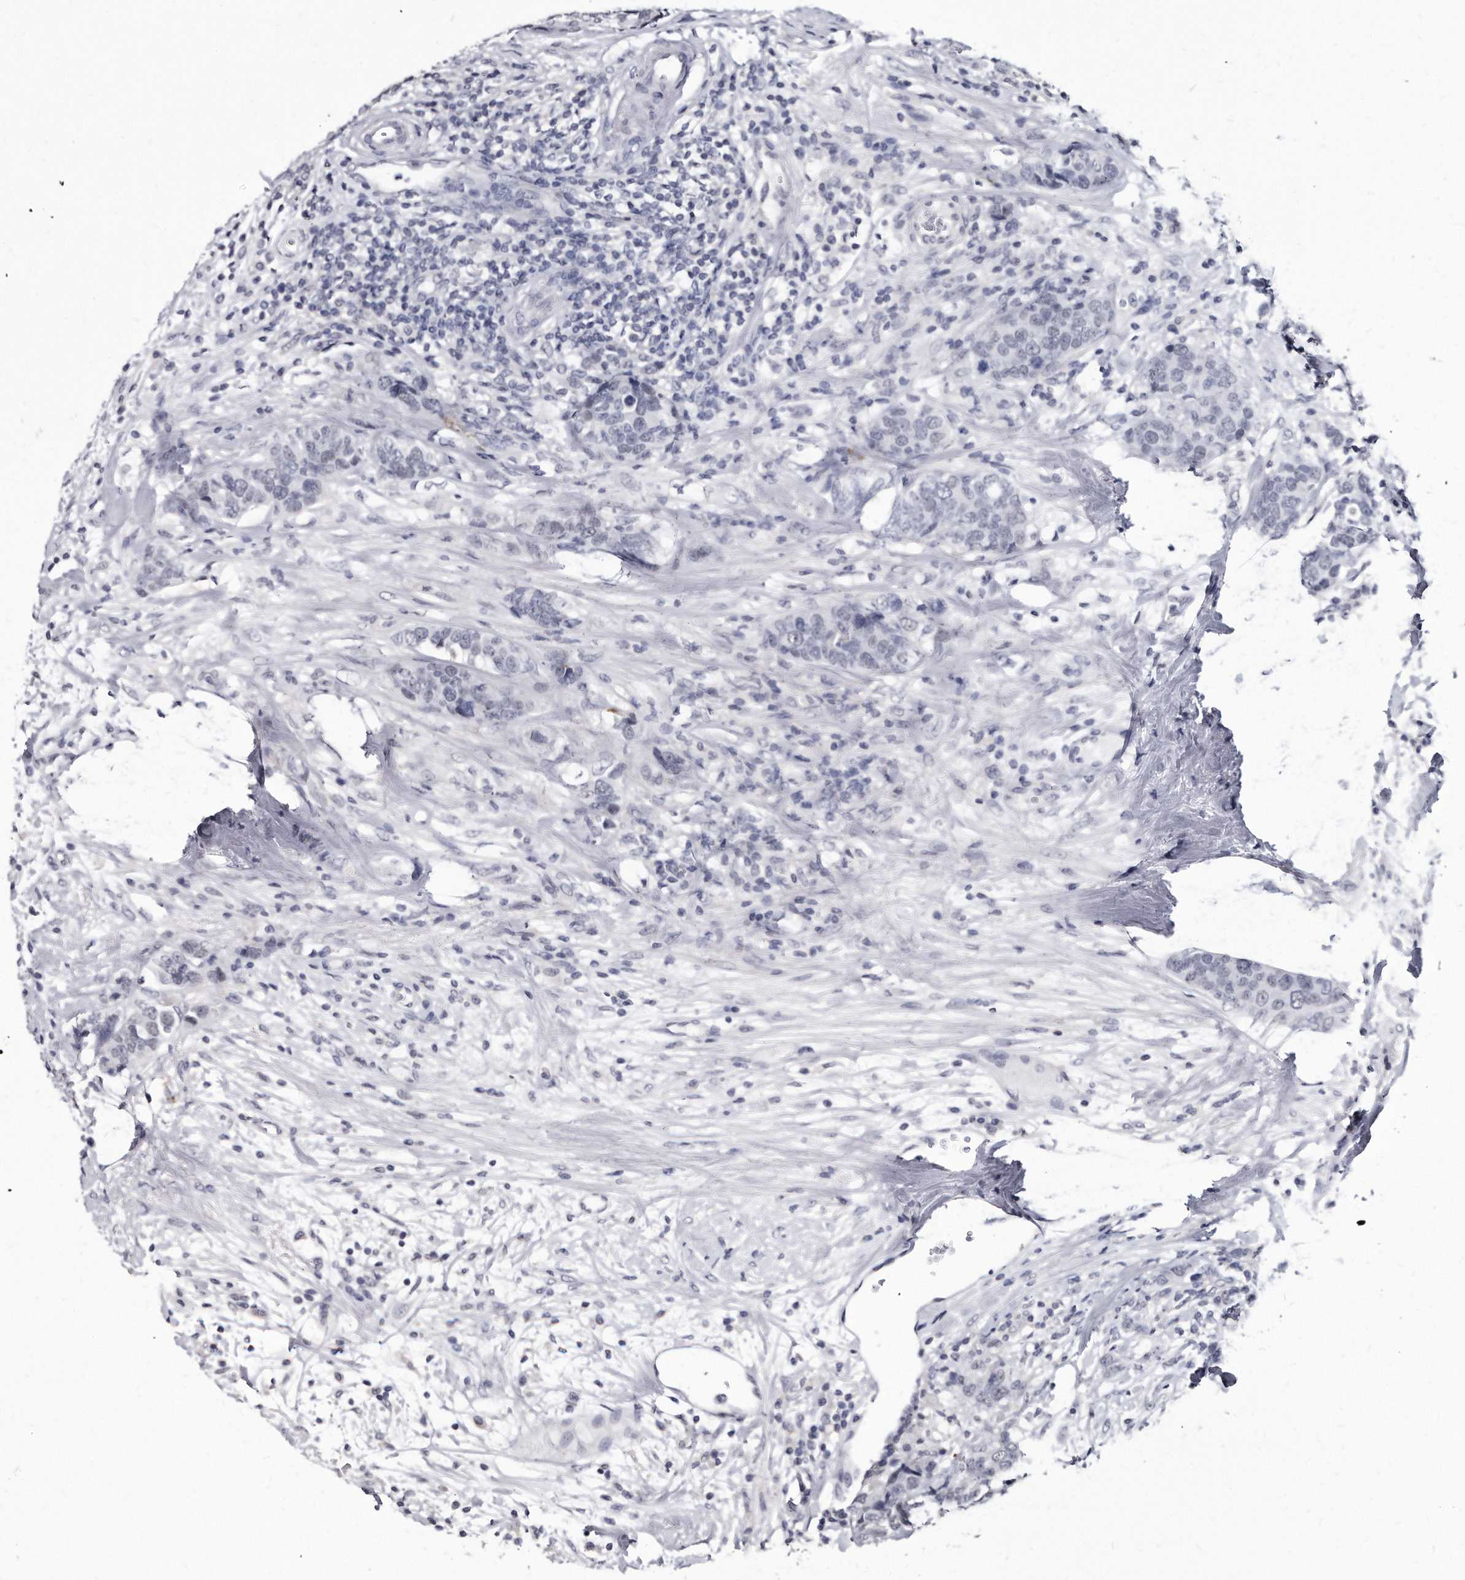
{"staining": {"intensity": "negative", "quantity": "none", "location": "none"}, "tissue": "breast cancer", "cell_type": "Tumor cells", "image_type": "cancer", "snomed": [{"axis": "morphology", "description": "Lobular carcinoma"}, {"axis": "topography", "description": "Breast"}], "caption": "DAB immunohistochemical staining of breast lobular carcinoma shows no significant expression in tumor cells.", "gene": "KLHDC3", "patient": {"sex": "female", "age": 59}}